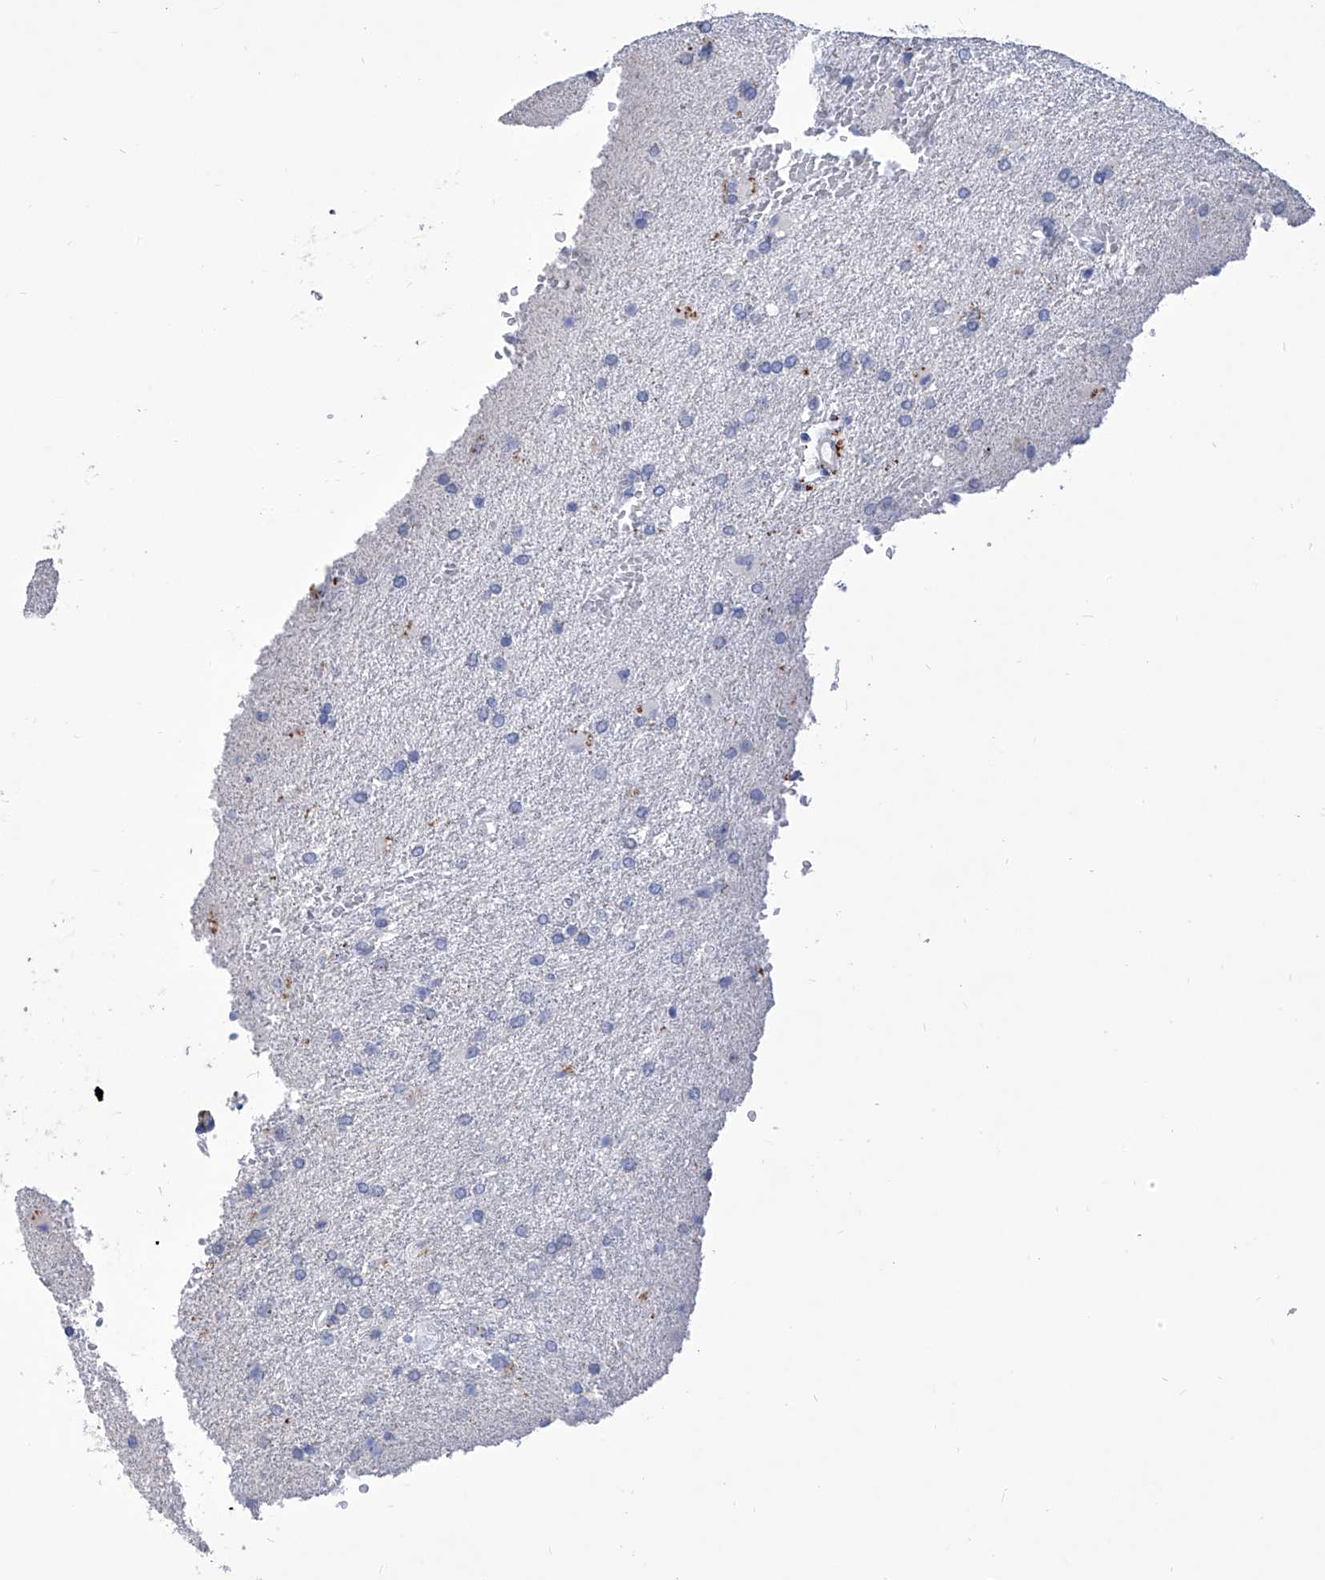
{"staining": {"intensity": "negative", "quantity": "none", "location": "none"}, "tissue": "glioma", "cell_type": "Tumor cells", "image_type": "cancer", "snomed": [{"axis": "morphology", "description": "Glioma, malignant, High grade"}, {"axis": "topography", "description": "Brain"}], "caption": "IHC of malignant high-grade glioma reveals no positivity in tumor cells.", "gene": "IFNL2", "patient": {"sex": "male", "age": 71}}